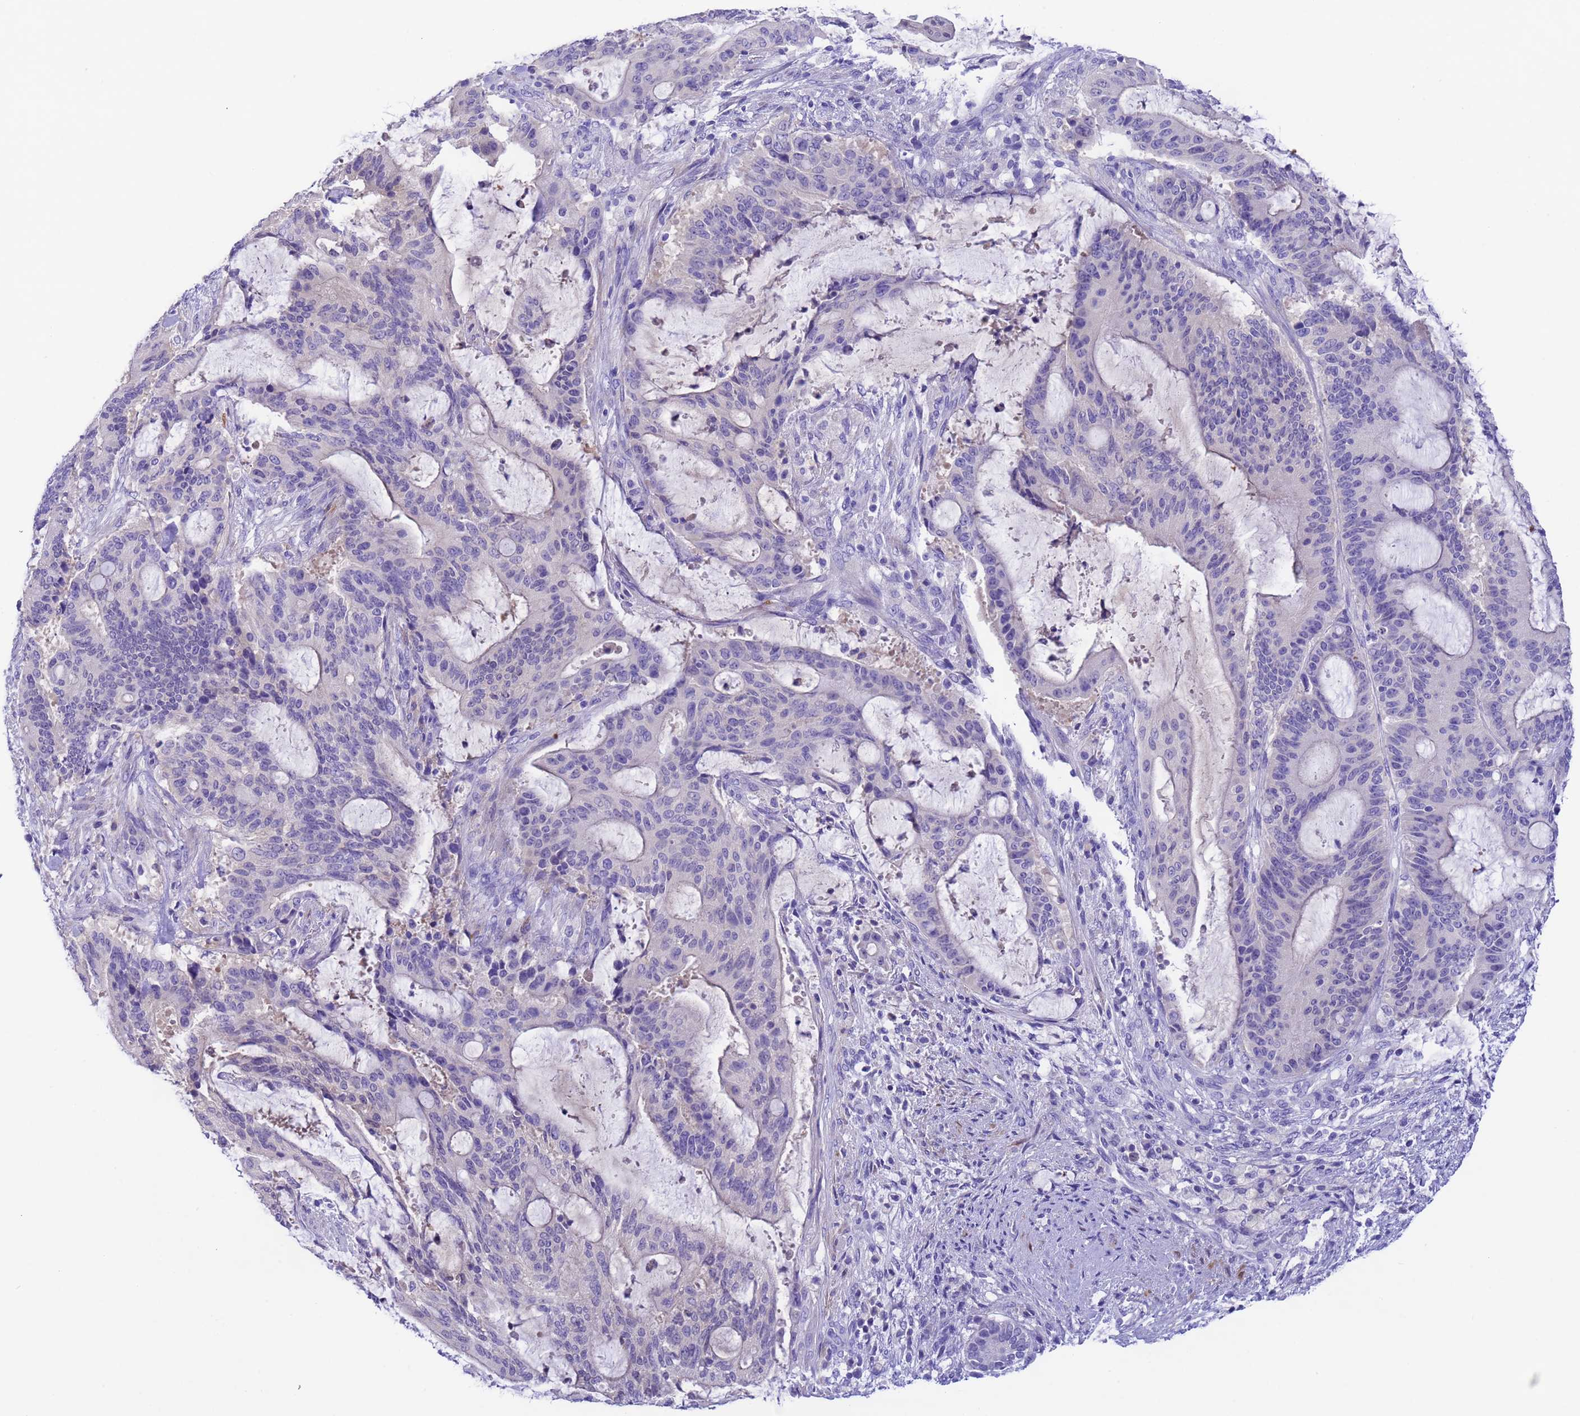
{"staining": {"intensity": "negative", "quantity": "none", "location": "none"}, "tissue": "liver cancer", "cell_type": "Tumor cells", "image_type": "cancer", "snomed": [{"axis": "morphology", "description": "Normal tissue, NOS"}, {"axis": "morphology", "description": "Cholangiocarcinoma"}, {"axis": "topography", "description": "Liver"}, {"axis": "topography", "description": "Peripheral nerve tissue"}], "caption": "IHC of human liver cancer (cholangiocarcinoma) exhibits no expression in tumor cells. (DAB (3,3'-diaminobenzidine) immunohistochemistry, high magnification).", "gene": "USP38", "patient": {"sex": "female", "age": 73}}